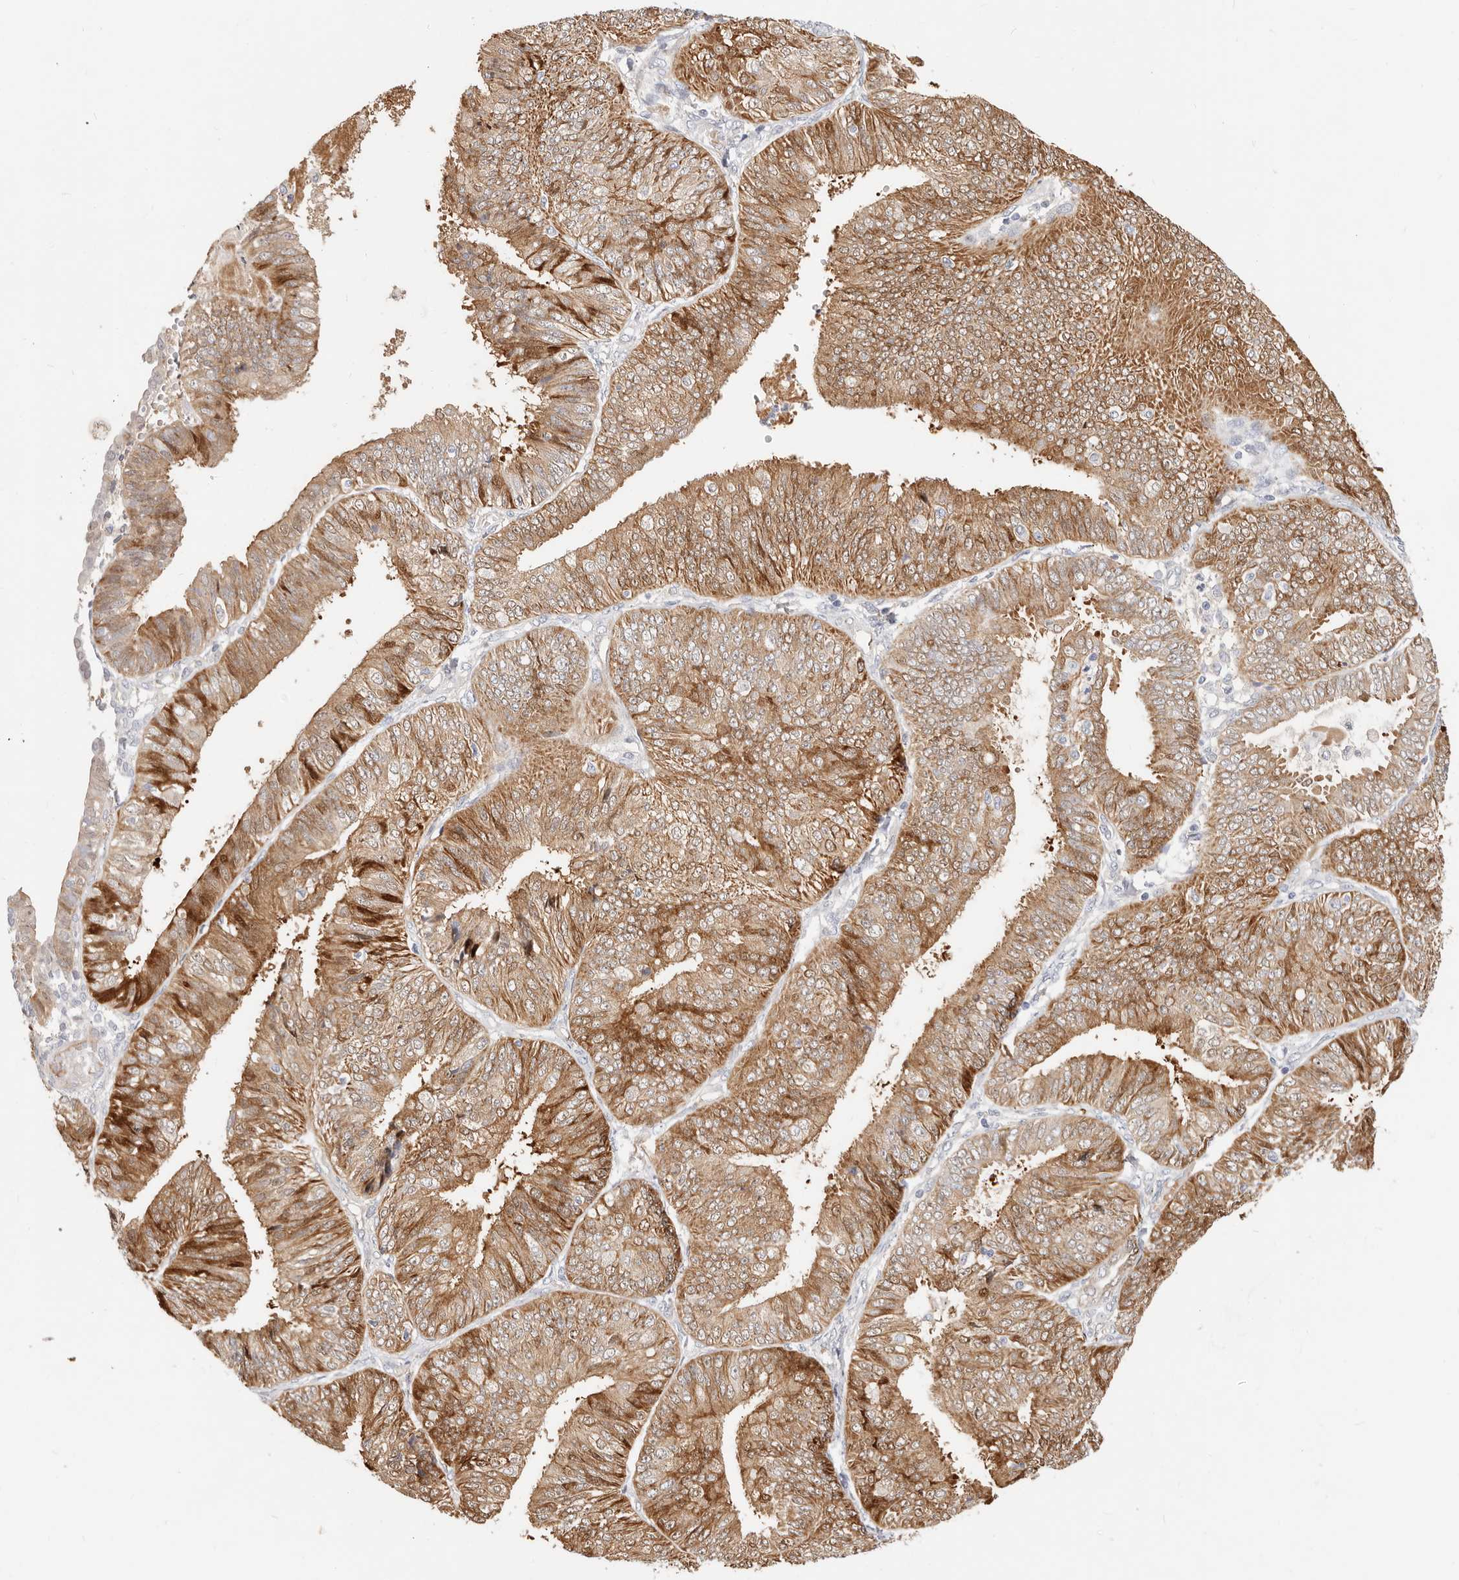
{"staining": {"intensity": "moderate", "quantity": ">75%", "location": "cytoplasmic/membranous"}, "tissue": "endometrial cancer", "cell_type": "Tumor cells", "image_type": "cancer", "snomed": [{"axis": "morphology", "description": "Adenocarcinoma, NOS"}, {"axis": "topography", "description": "Endometrium"}], "caption": "Protein staining of endometrial adenocarcinoma tissue reveals moderate cytoplasmic/membranous expression in about >75% of tumor cells.", "gene": "ZRANB1", "patient": {"sex": "female", "age": 58}}